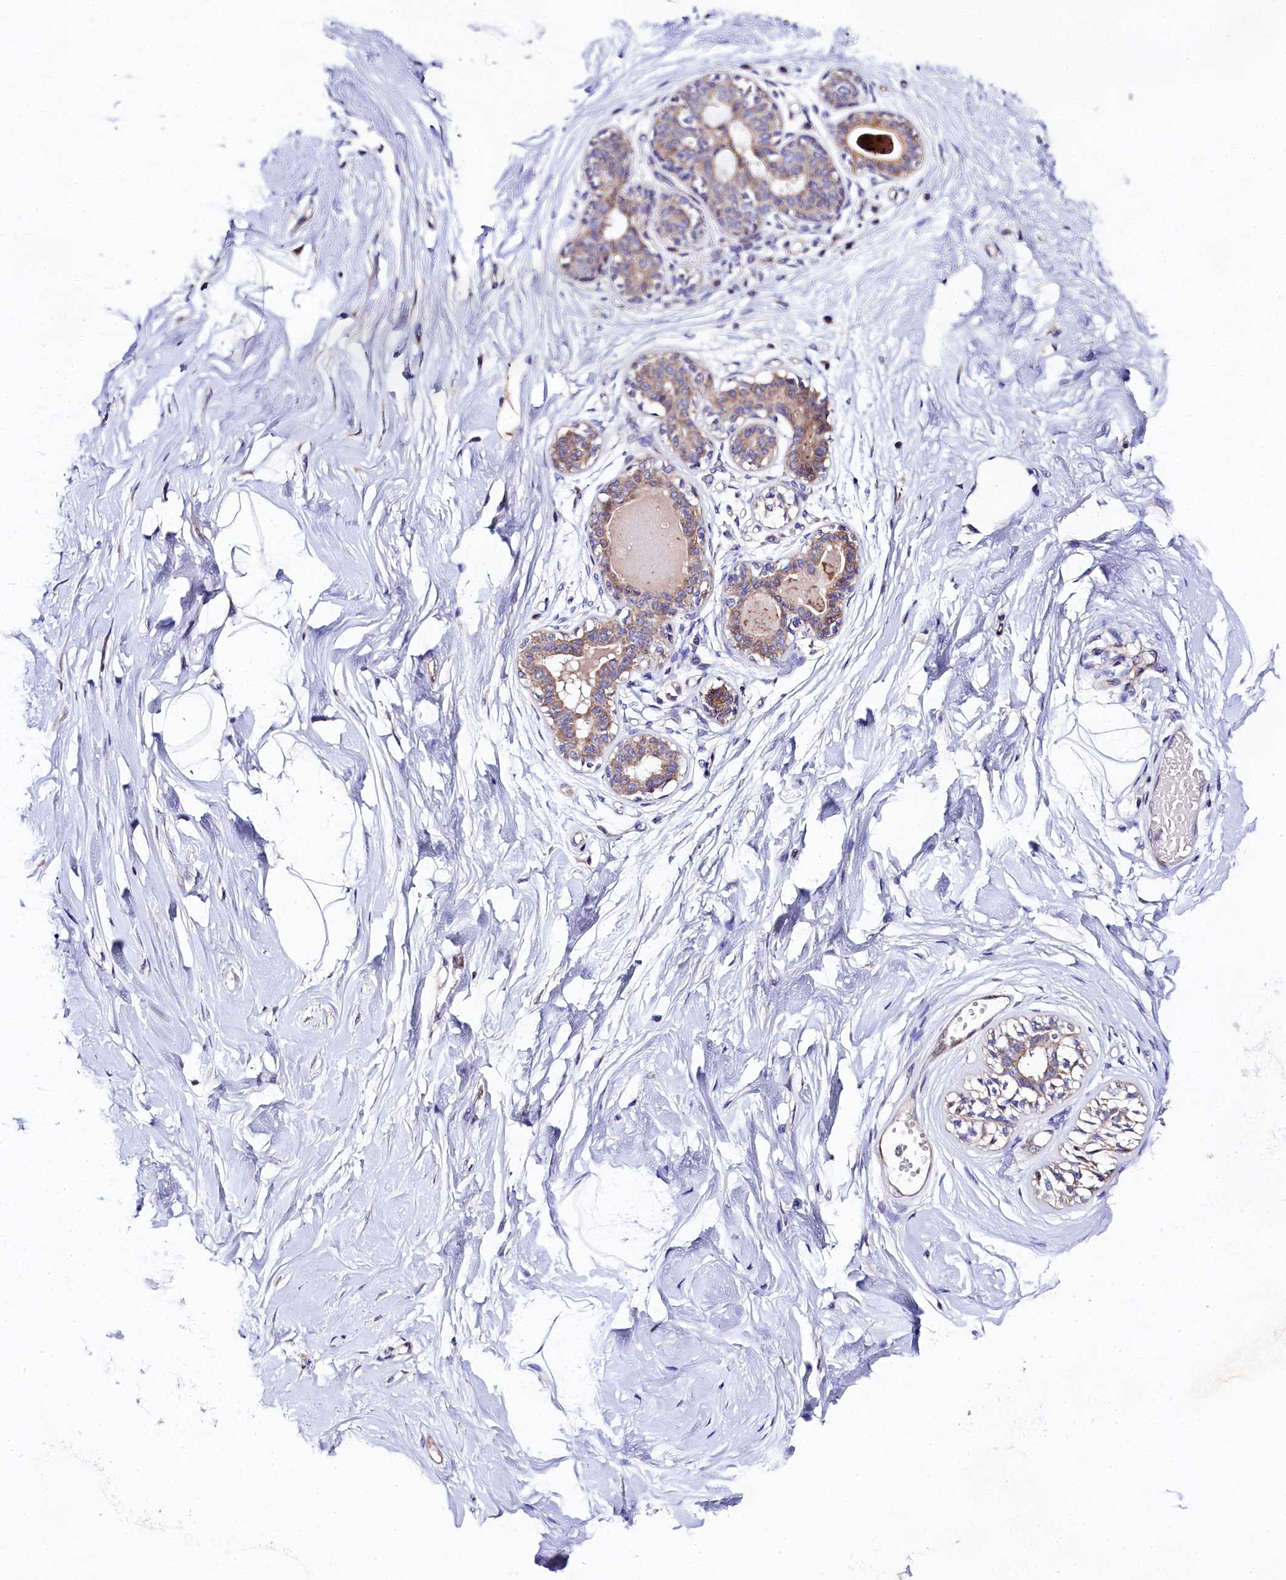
{"staining": {"intensity": "negative", "quantity": "none", "location": "none"}, "tissue": "breast", "cell_type": "Adipocytes", "image_type": "normal", "snomed": [{"axis": "morphology", "description": "Normal tissue, NOS"}, {"axis": "topography", "description": "Breast"}], "caption": "The histopathology image demonstrates no staining of adipocytes in benign breast. (Stains: DAB (3,3'-diaminobenzidine) immunohistochemistry with hematoxylin counter stain, Microscopy: brightfield microscopy at high magnification).", "gene": "FXYD6", "patient": {"sex": "female", "age": 45}}